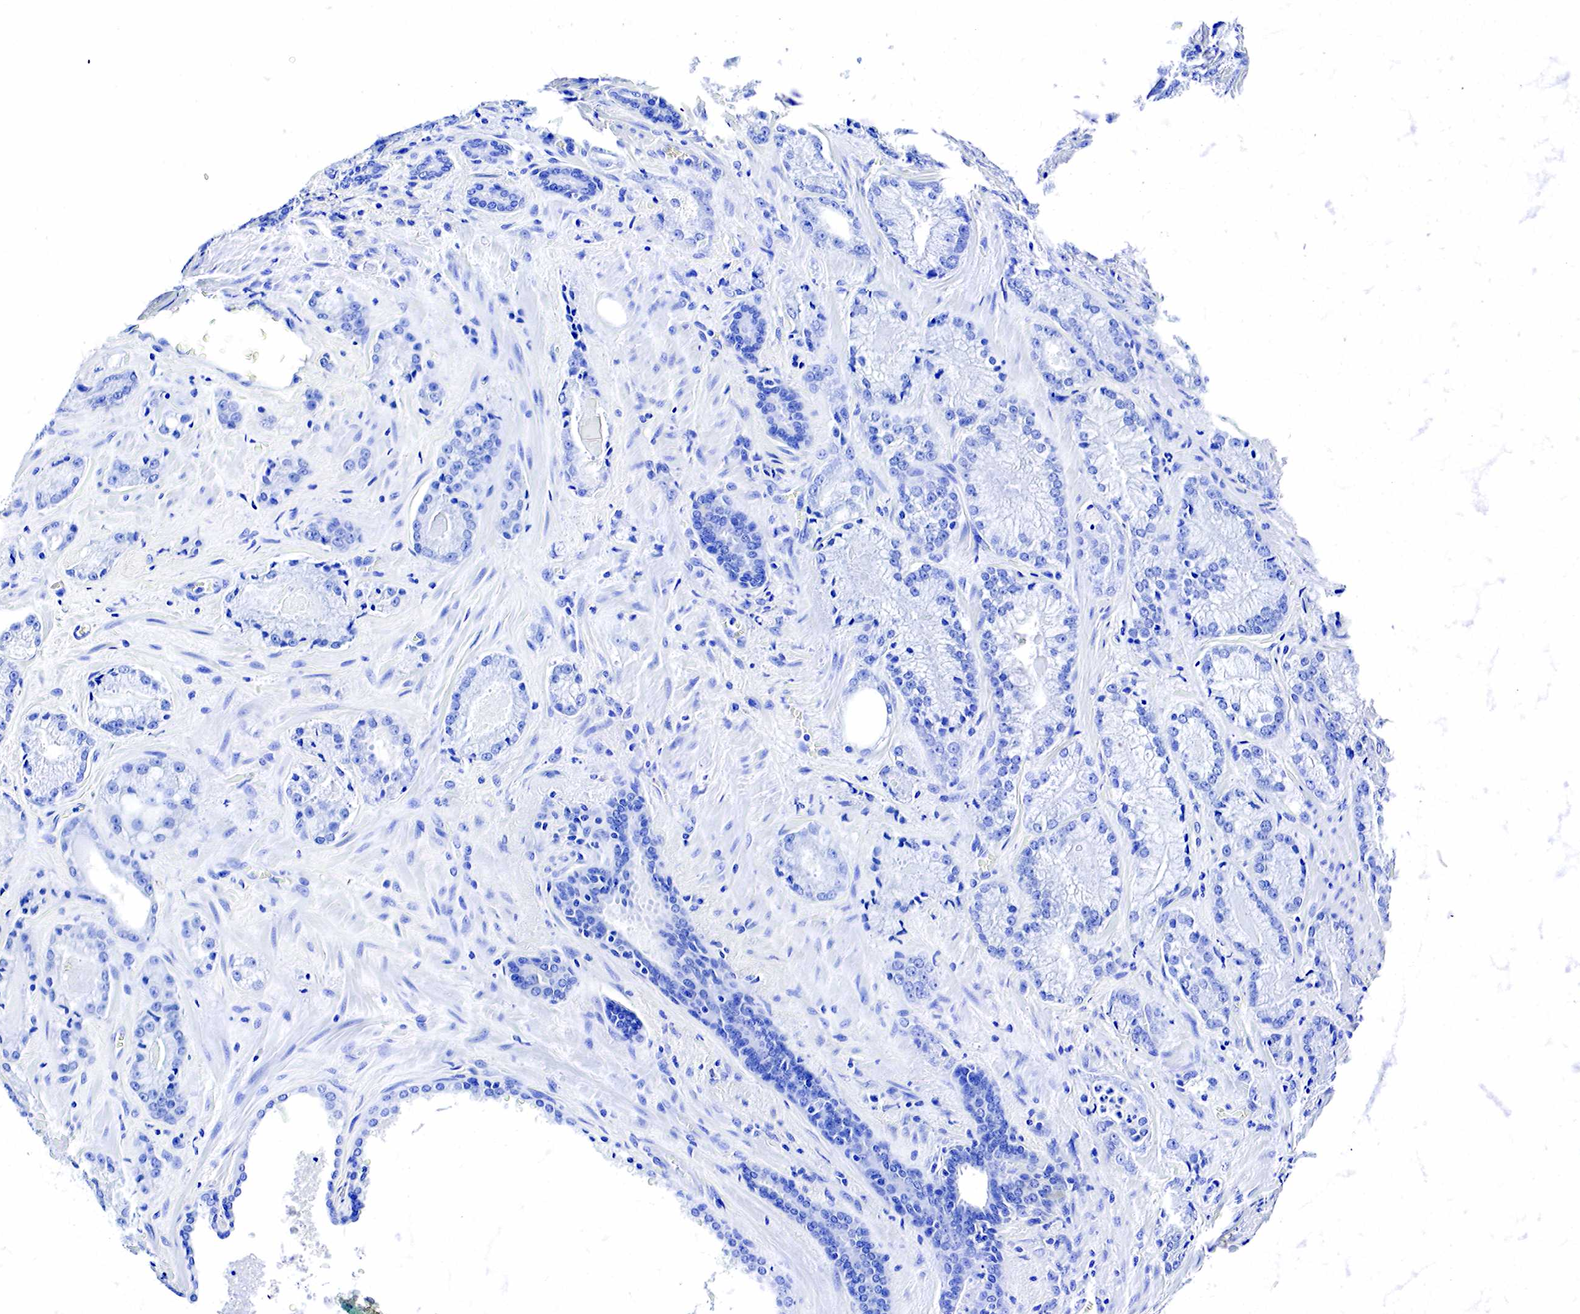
{"staining": {"intensity": "negative", "quantity": "none", "location": "none"}, "tissue": "prostate cancer", "cell_type": "Tumor cells", "image_type": "cancer", "snomed": [{"axis": "morphology", "description": "Adenocarcinoma, Medium grade"}, {"axis": "topography", "description": "Prostate"}], "caption": "An immunohistochemistry (IHC) histopathology image of adenocarcinoma (medium-grade) (prostate) is shown. There is no staining in tumor cells of adenocarcinoma (medium-grade) (prostate). (DAB immunohistochemistry, high magnification).", "gene": "GAST", "patient": {"sex": "male", "age": 68}}